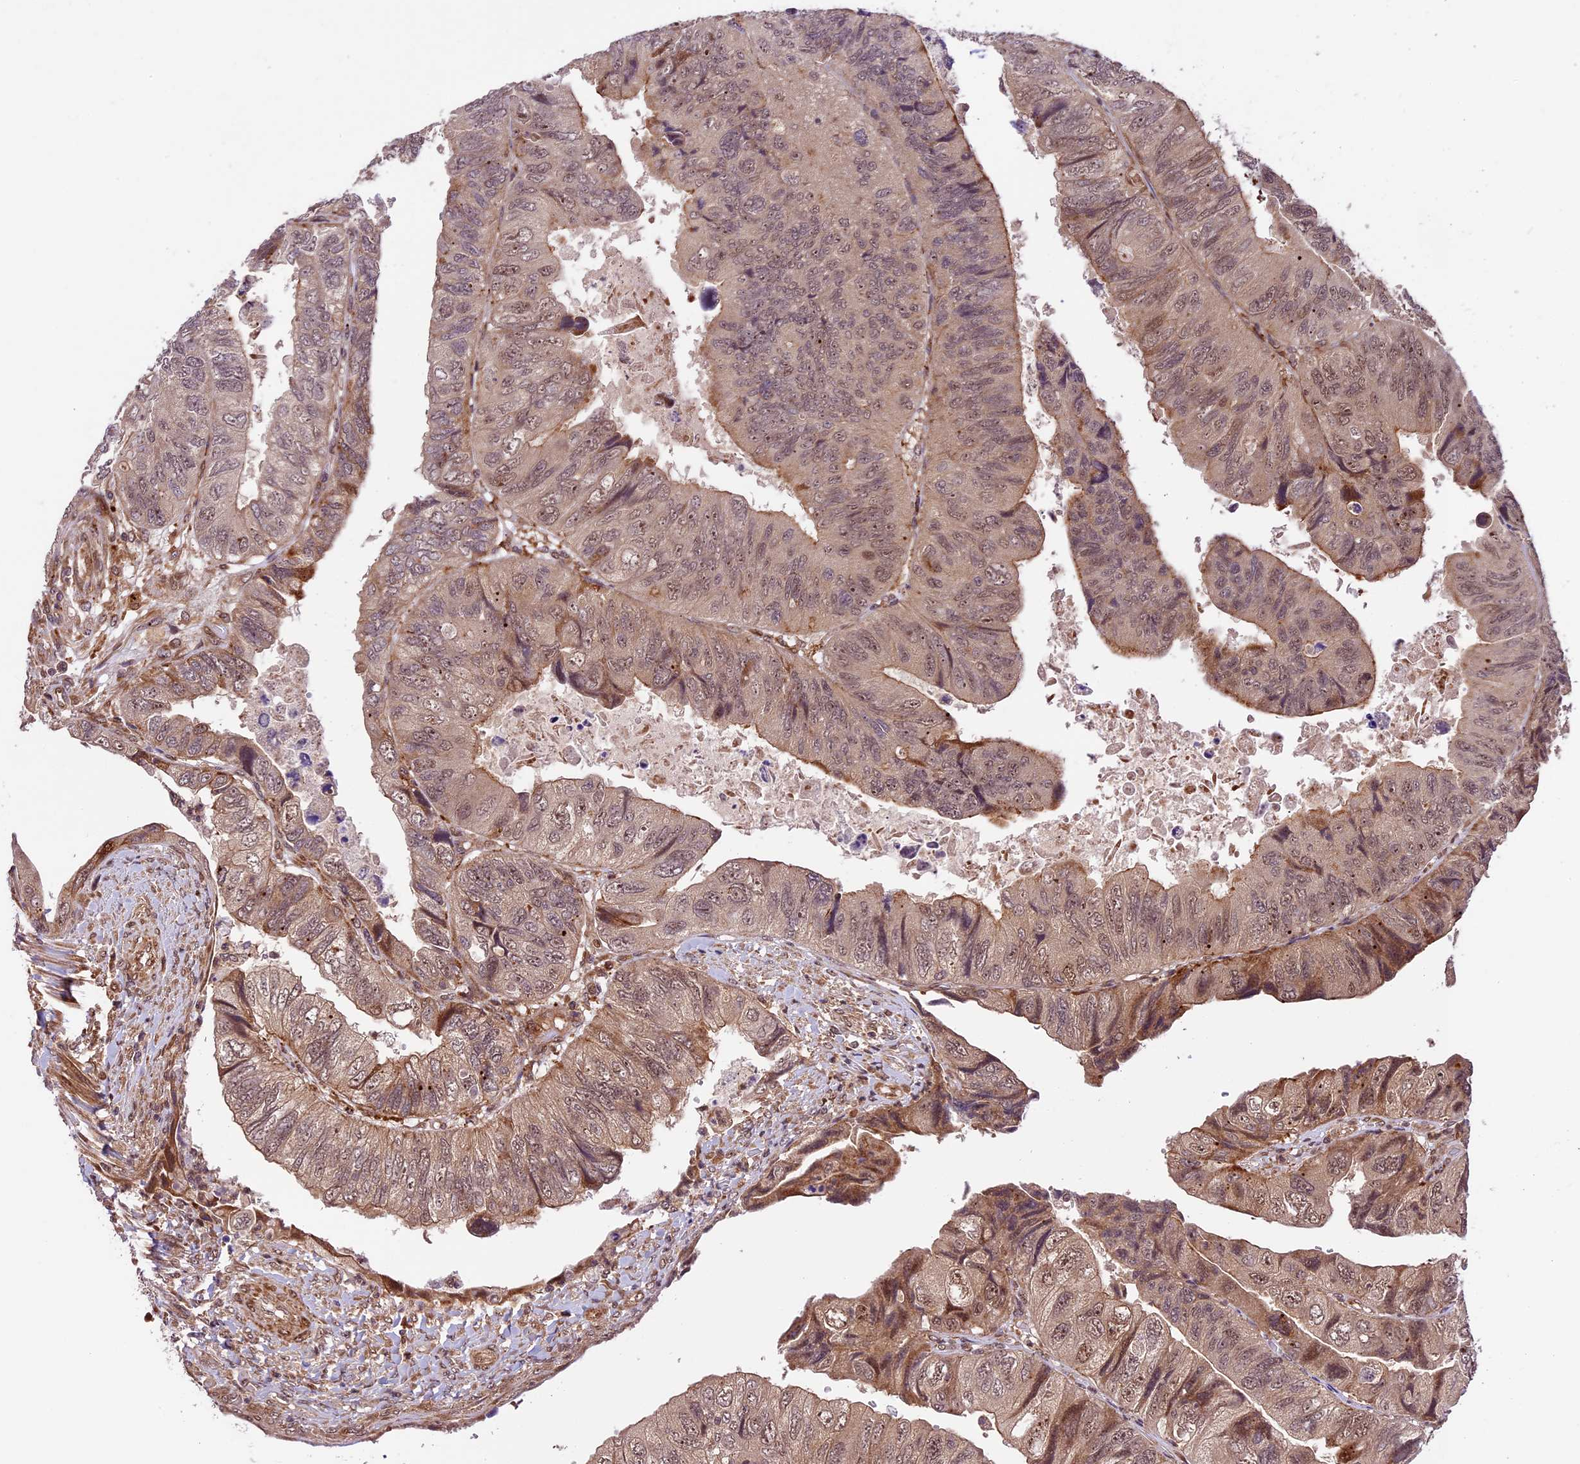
{"staining": {"intensity": "moderate", "quantity": "<25%", "location": "cytoplasmic/membranous,nuclear"}, "tissue": "colorectal cancer", "cell_type": "Tumor cells", "image_type": "cancer", "snomed": [{"axis": "morphology", "description": "Adenocarcinoma, NOS"}, {"axis": "topography", "description": "Rectum"}], "caption": "Protein staining of adenocarcinoma (colorectal) tissue reveals moderate cytoplasmic/membranous and nuclear positivity in approximately <25% of tumor cells.", "gene": "DHX38", "patient": {"sex": "male", "age": 63}}